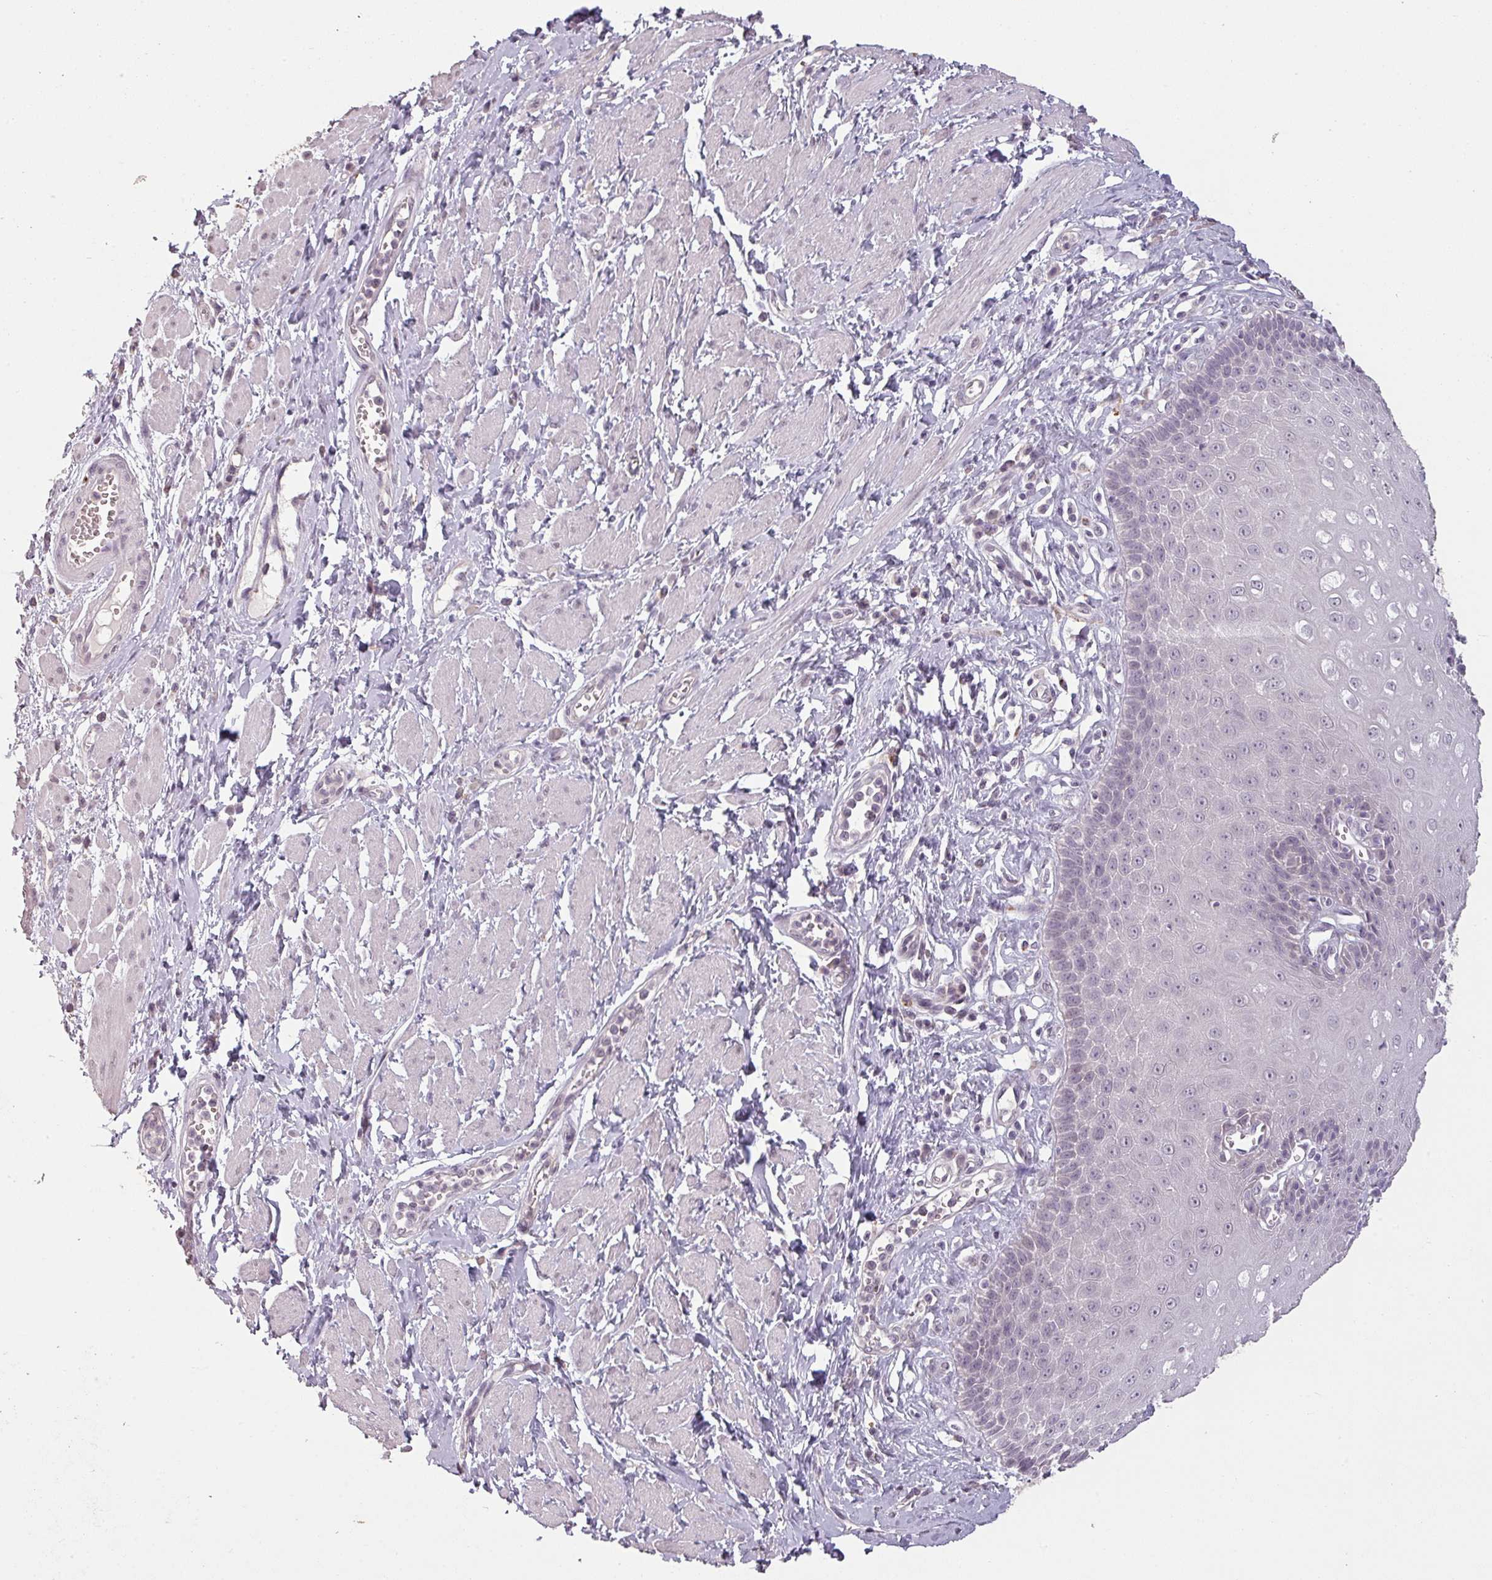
{"staining": {"intensity": "negative", "quantity": "none", "location": "none"}, "tissue": "esophagus", "cell_type": "Squamous epithelial cells", "image_type": "normal", "snomed": [{"axis": "morphology", "description": "Normal tissue, NOS"}, {"axis": "topography", "description": "Esophagus"}], "caption": "IHC histopathology image of benign esophagus stained for a protein (brown), which displays no positivity in squamous epithelial cells.", "gene": "LYPLA1", "patient": {"sex": "male", "age": 67}}